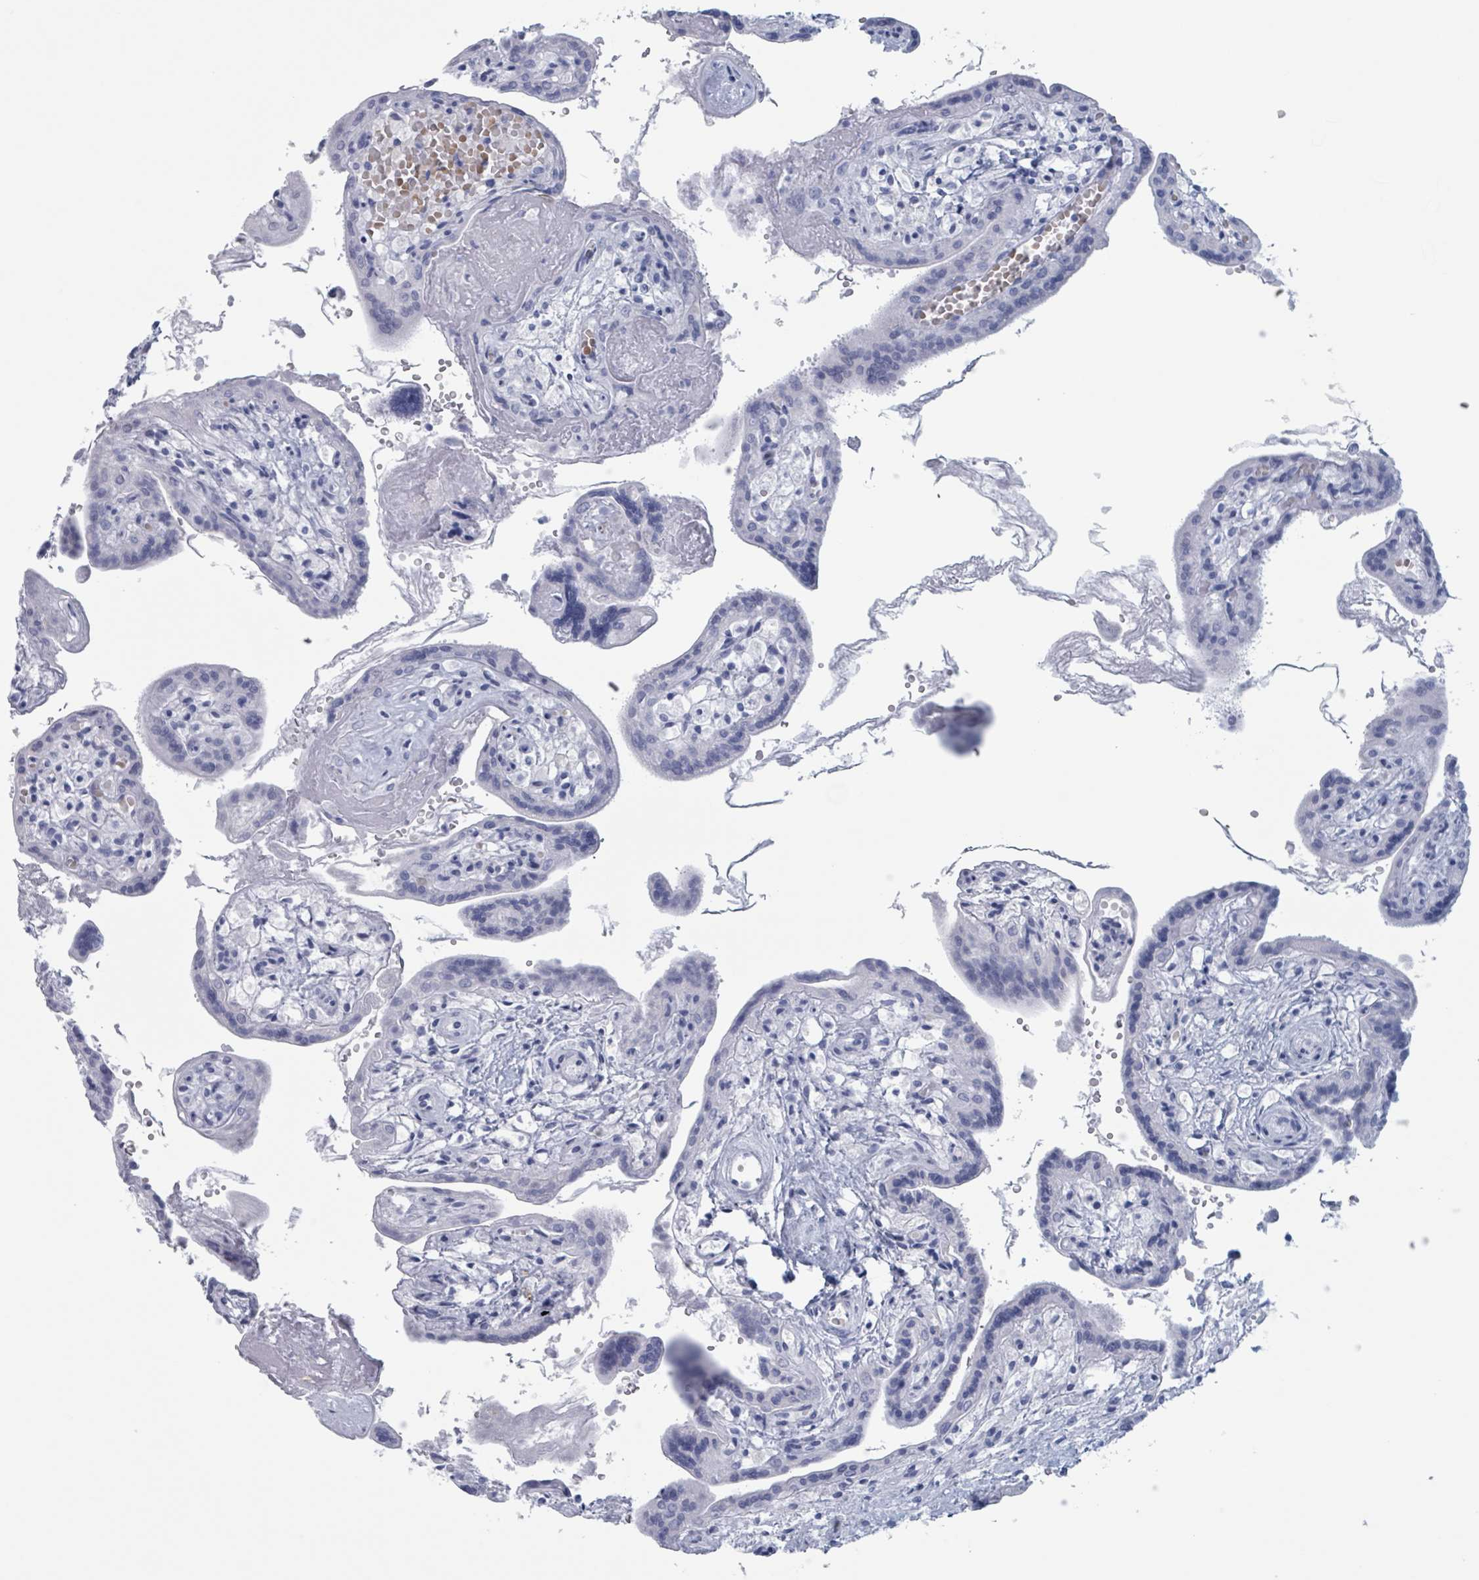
{"staining": {"intensity": "negative", "quantity": "none", "location": "none"}, "tissue": "placenta", "cell_type": "Trophoblastic cells", "image_type": "normal", "snomed": [{"axis": "morphology", "description": "Normal tissue, NOS"}, {"axis": "topography", "description": "Placenta"}], "caption": "Normal placenta was stained to show a protein in brown. There is no significant positivity in trophoblastic cells.", "gene": "KLK4", "patient": {"sex": "female", "age": 37}}